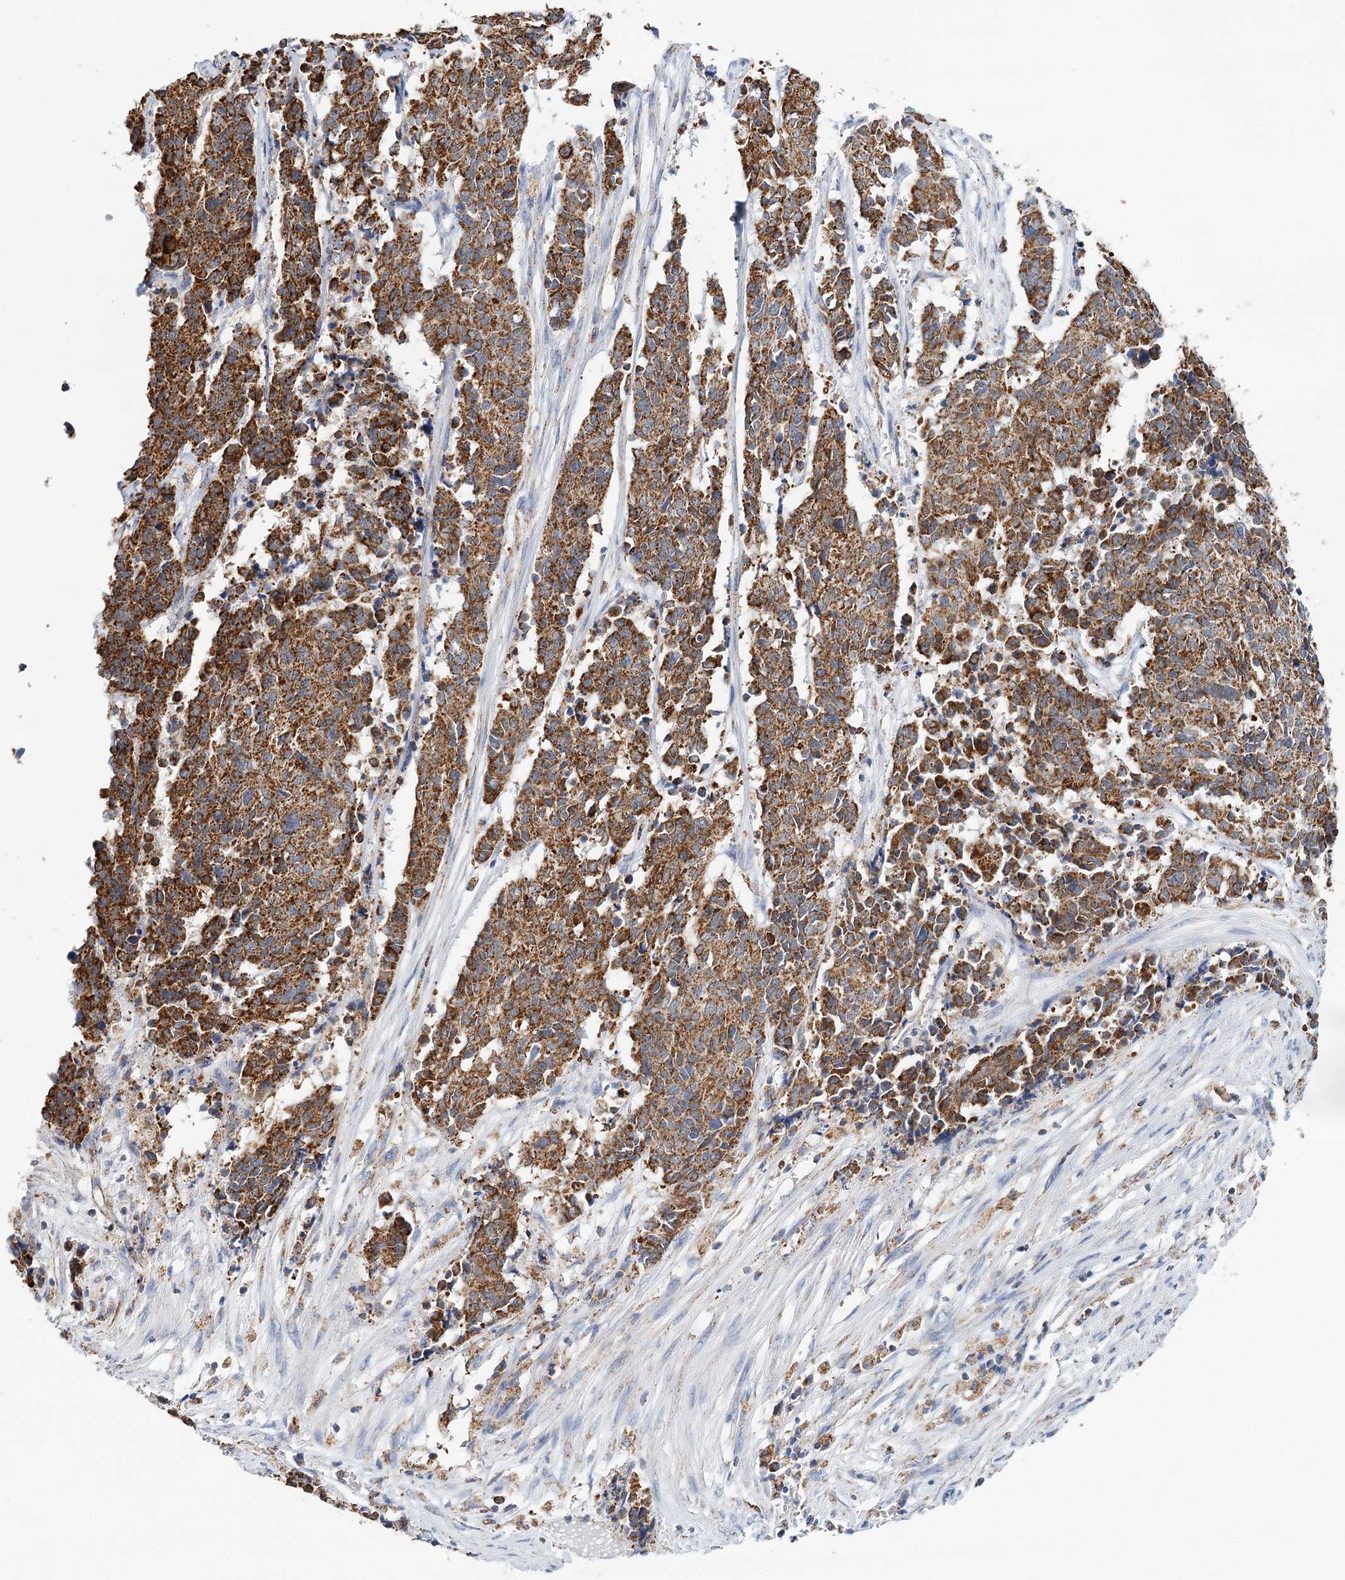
{"staining": {"intensity": "strong", "quantity": ">75%", "location": "cytoplasmic/membranous"}, "tissue": "cervical cancer", "cell_type": "Tumor cells", "image_type": "cancer", "snomed": [{"axis": "morphology", "description": "Normal tissue, NOS"}, {"axis": "morphology", "description": "Squamous cell carcinoma, NOS"}, {"axis": "topography", "description": "Cervix"}], "caption": "Immunohistochemical staining of cervical cancer reveals high levels of strong cytoplasmic/membranous expression in about >75% of tumor cells.", "gene": "LSS", "patient": {"sex": "female", "age": 35}}